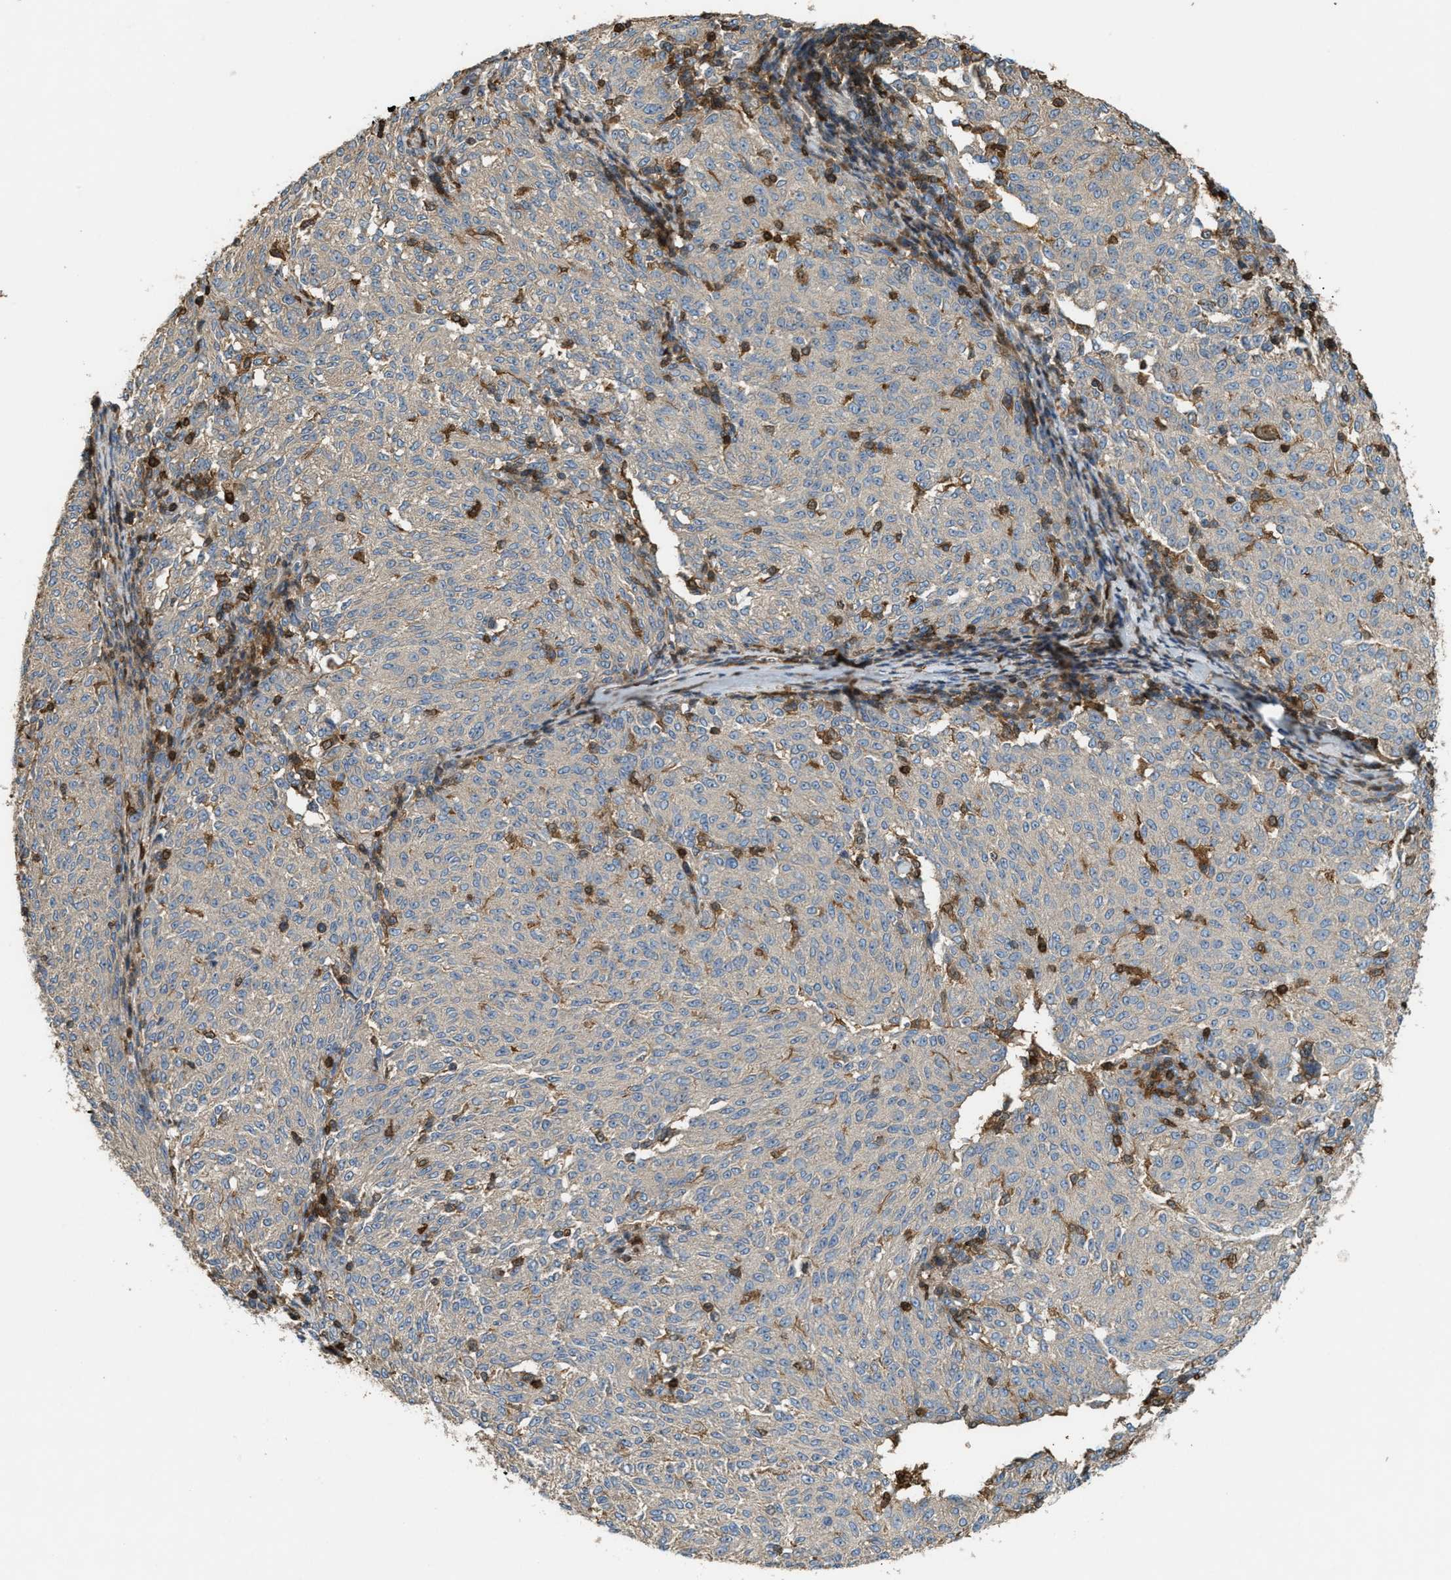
{"staining": {"intensity": "negative", "quantity": "none", "location": "none"}, "tissue": "melanoma", "cell_type": "Tumor cells", "image_type": "cancer", "snomed": [{"axis": "morphology", "description": "Malignant melanoma, NOS"}, {"axis": "topography", "description": "Skin"}], "caption": "High power microscopy photomicrograph of an immunohistochemistry photomicrograph of melanoma, revealing no significant positivity in tumor cells. (Stains: DAB (3,3'-diaminobenzidine) immunohistochemistry with hematoxylin counter stain, Microscopy: brightfield microscopy at high magnification).", "gene": "SERPINB5", "patient": {"sex": "female", "age": 72}}